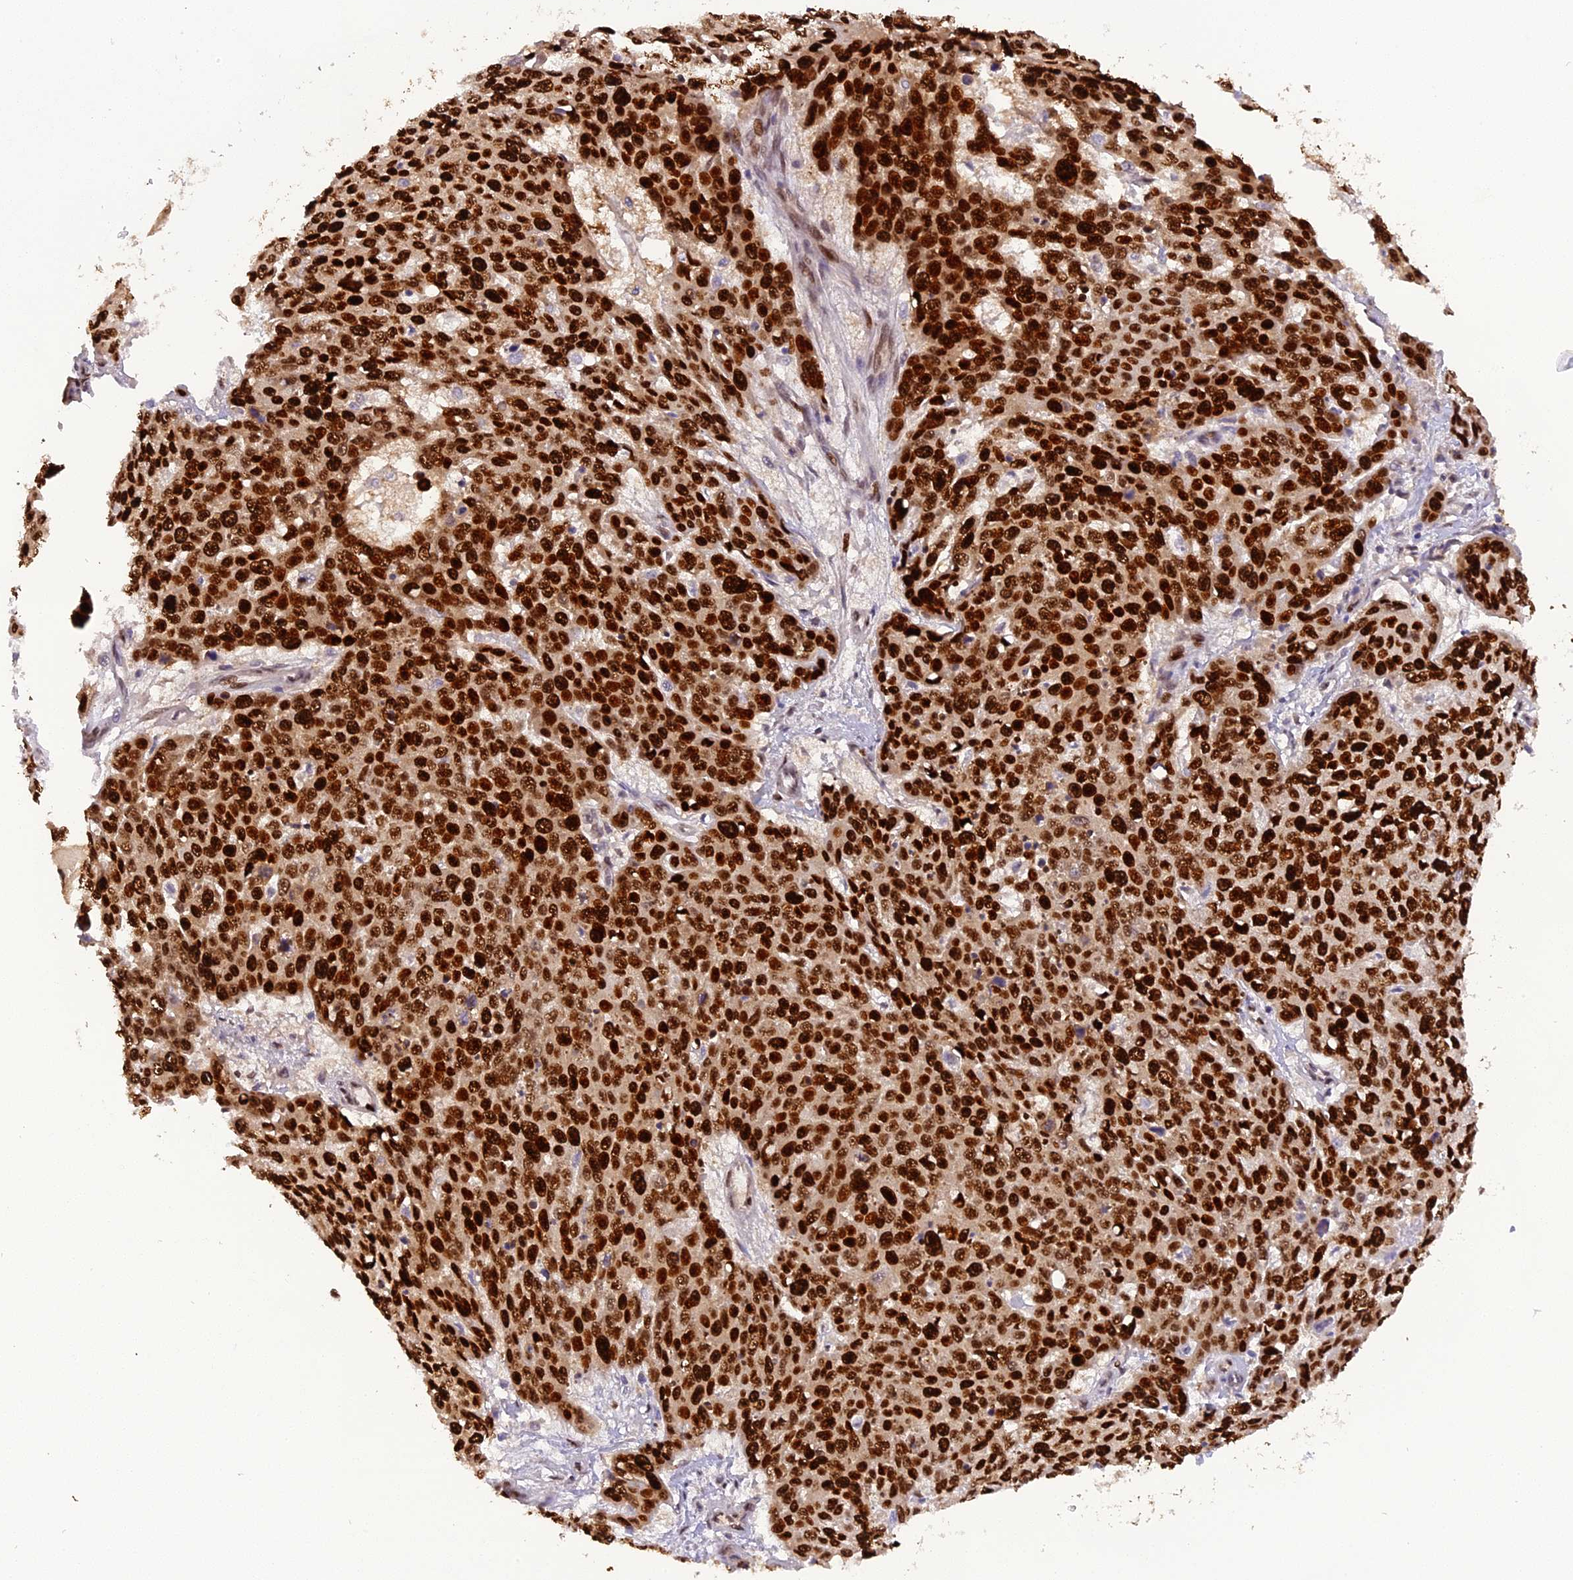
{"staining": {"intensity": "strong", "quantity": ">75%", "location": "nuclear"}, "tissue": "skin cancer", "cell_type": "Tumor cells", "image_type": "cancer", "snomed": [{"axis": "morphology", "description": "Squamous cell carcinoma, NOS"}, {"axis": "topography", "description": "Skin"}], "caption": "Protein analysis of skin squamous cell carcinoma tissue shows strong nuclear expression in about >75% of tumor cells. (DAB = brown stain, brightfield microscopy at high magnification).", "gene": "MICALL1", "patient": {"sex": "male", "age": 71}}